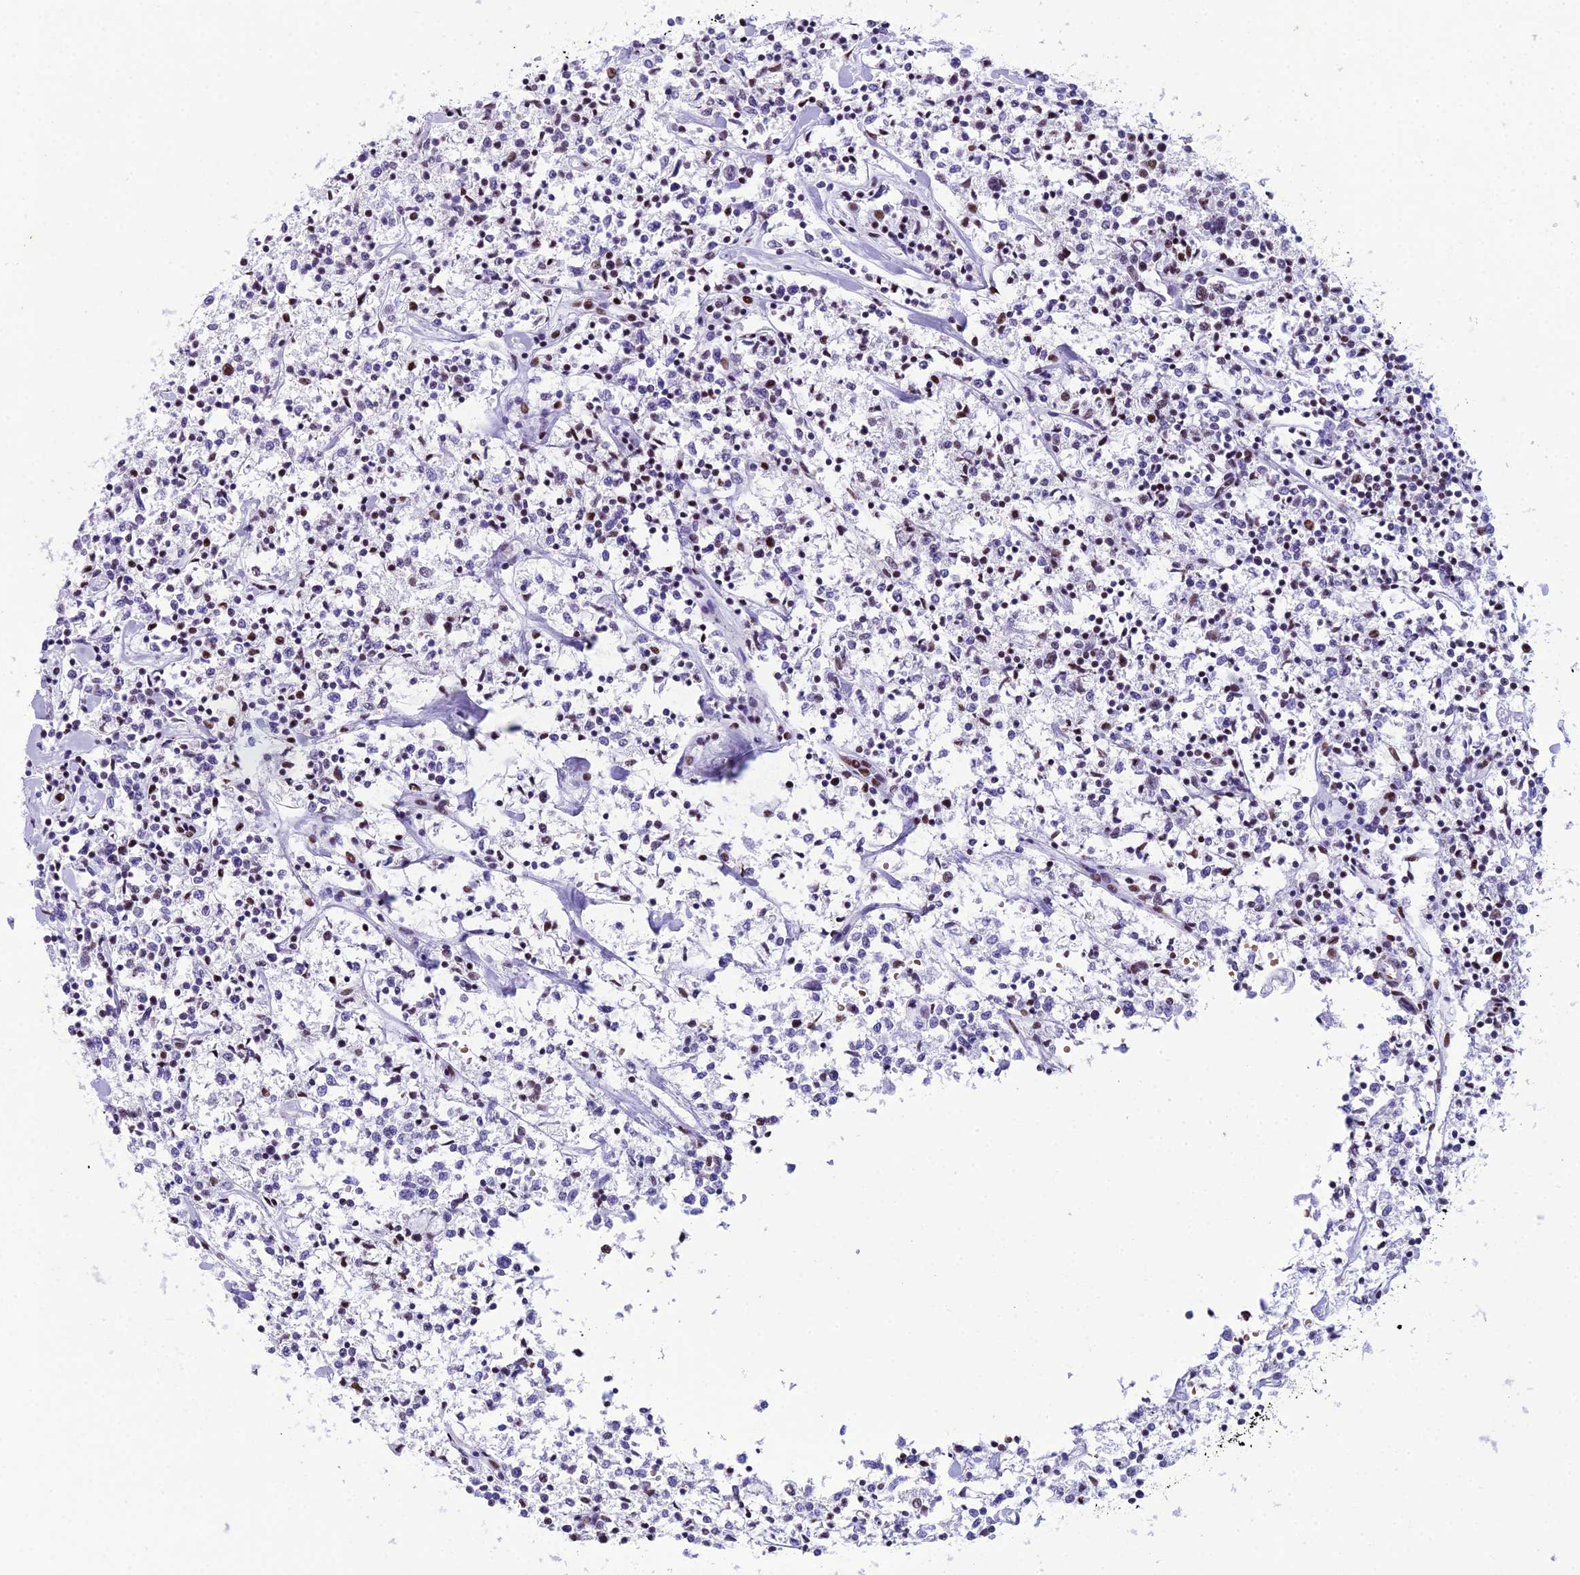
{"staining": {"intensity": "negative", "quantity": "none", "location": "none"}, "tissue": "lymphoma", "cell_type": "Tumor cells", "image_type": "cancer", "snomed": [{"axis": "morphology", "description": "Malignant lymphoma, non-Hodgkin's type, Low grade"}, {"axis": "topography", "description": "Small intestine"}], "caption": "Immunohistochemistry of low-grade malignant lymphoma, non-Hodgkin's type reveals no positivity in tumor cells.", "gene": "RNPS1", "patient": {"sex": "female", "age": 59}}